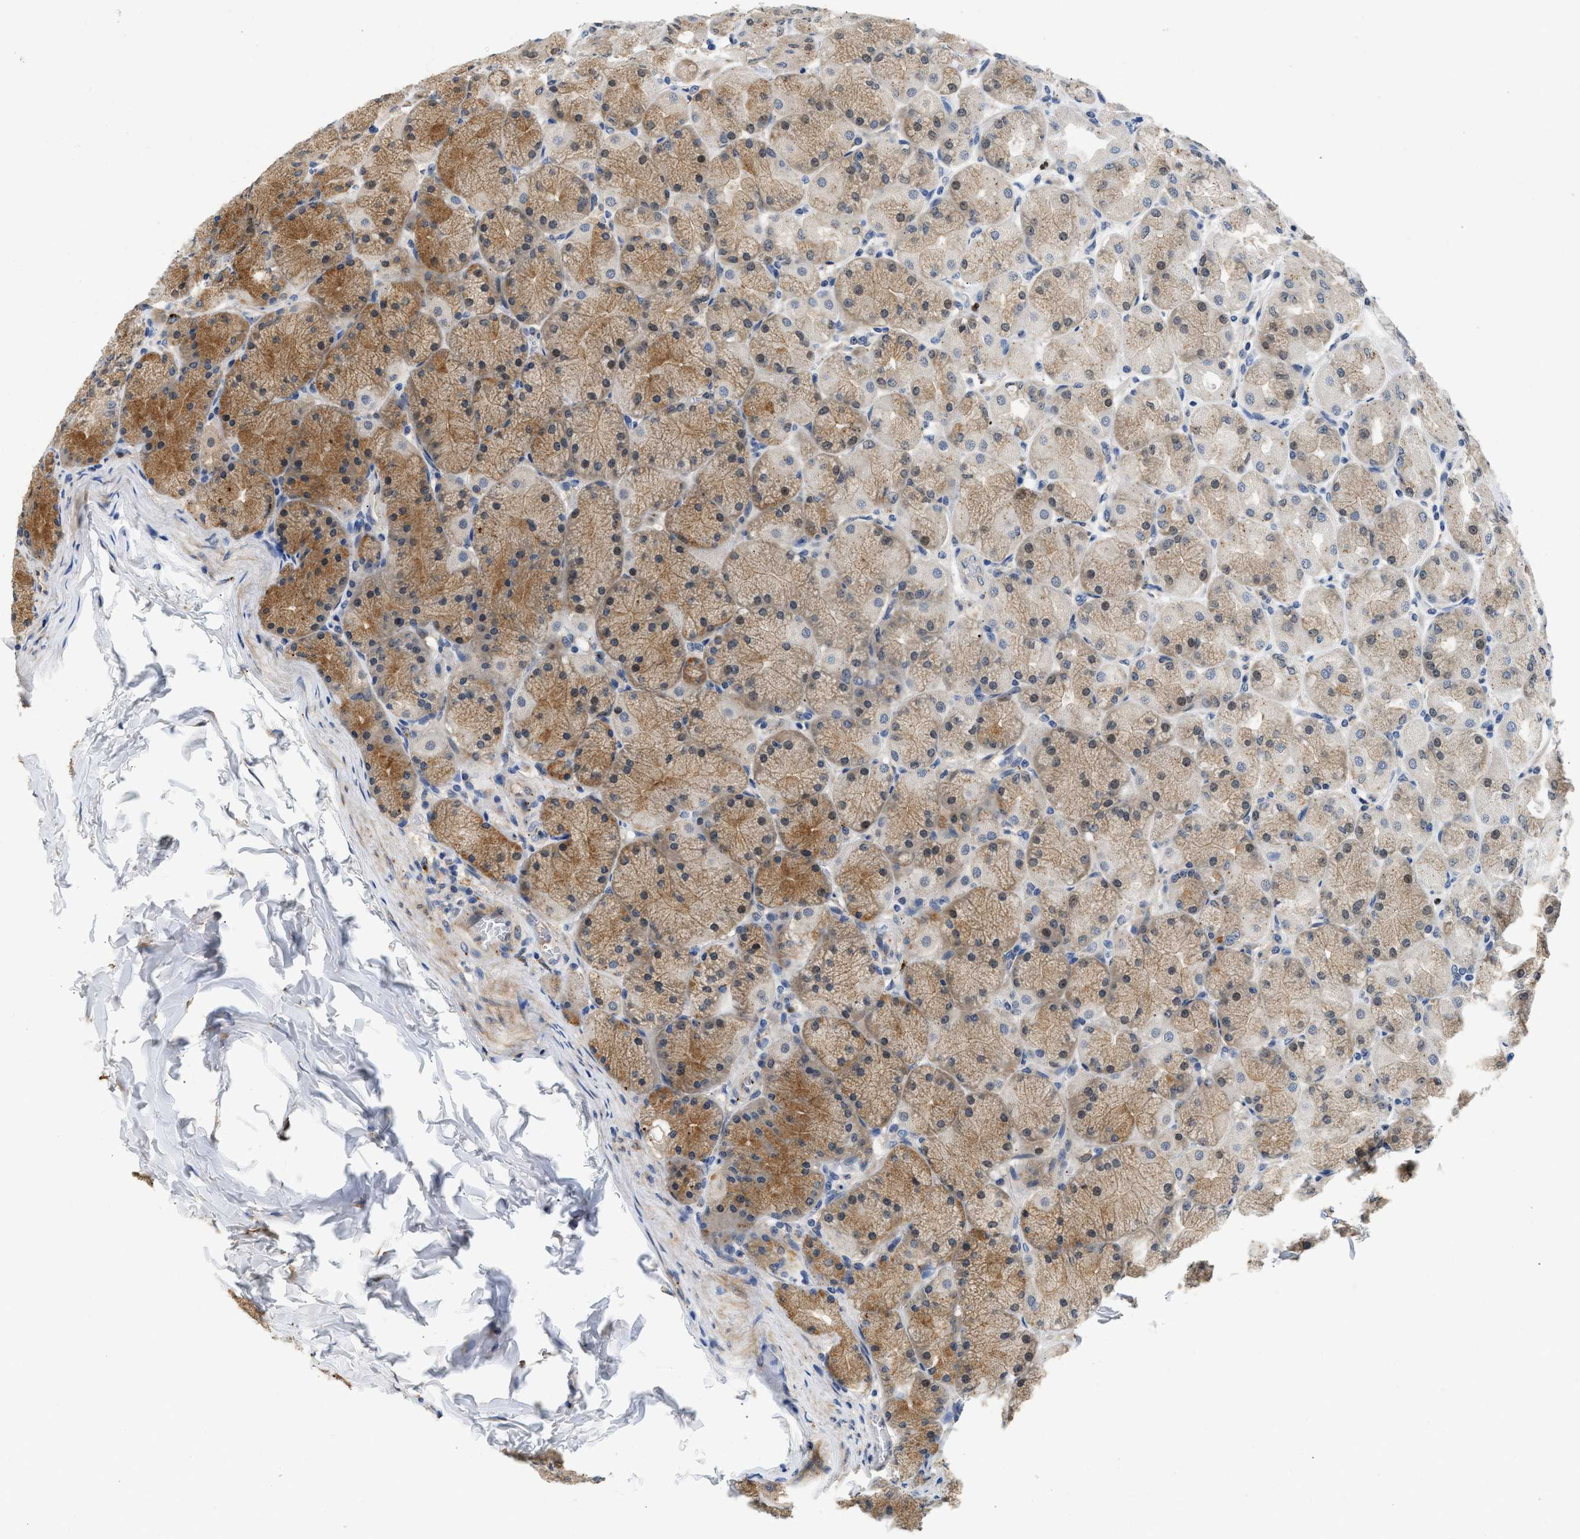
{"staining": {"intensity": "moderate", "quantity": "25%-75%", "location": "cytoplasmic/membranous"}, "tissue": "stomach", "cell_type": "Glandular cells", "image_type": "normal", "snomed": [{"axis": "morphology", "description": "Normal tissue, NOS"}, {"axis": "topography", "description": "Stomach, upper"}], "caption": "High-power microscopy captured an IHC micrograph of unremarkable stomach, revealing moderate cytoplasmic/membranous positivity in approximately 25%-75% of glandular cells. The protein is shown in brown color, while the nuclei are stained blue.", "gene": "PPM1L", "patient": {"sex": "female", "age": 56}}